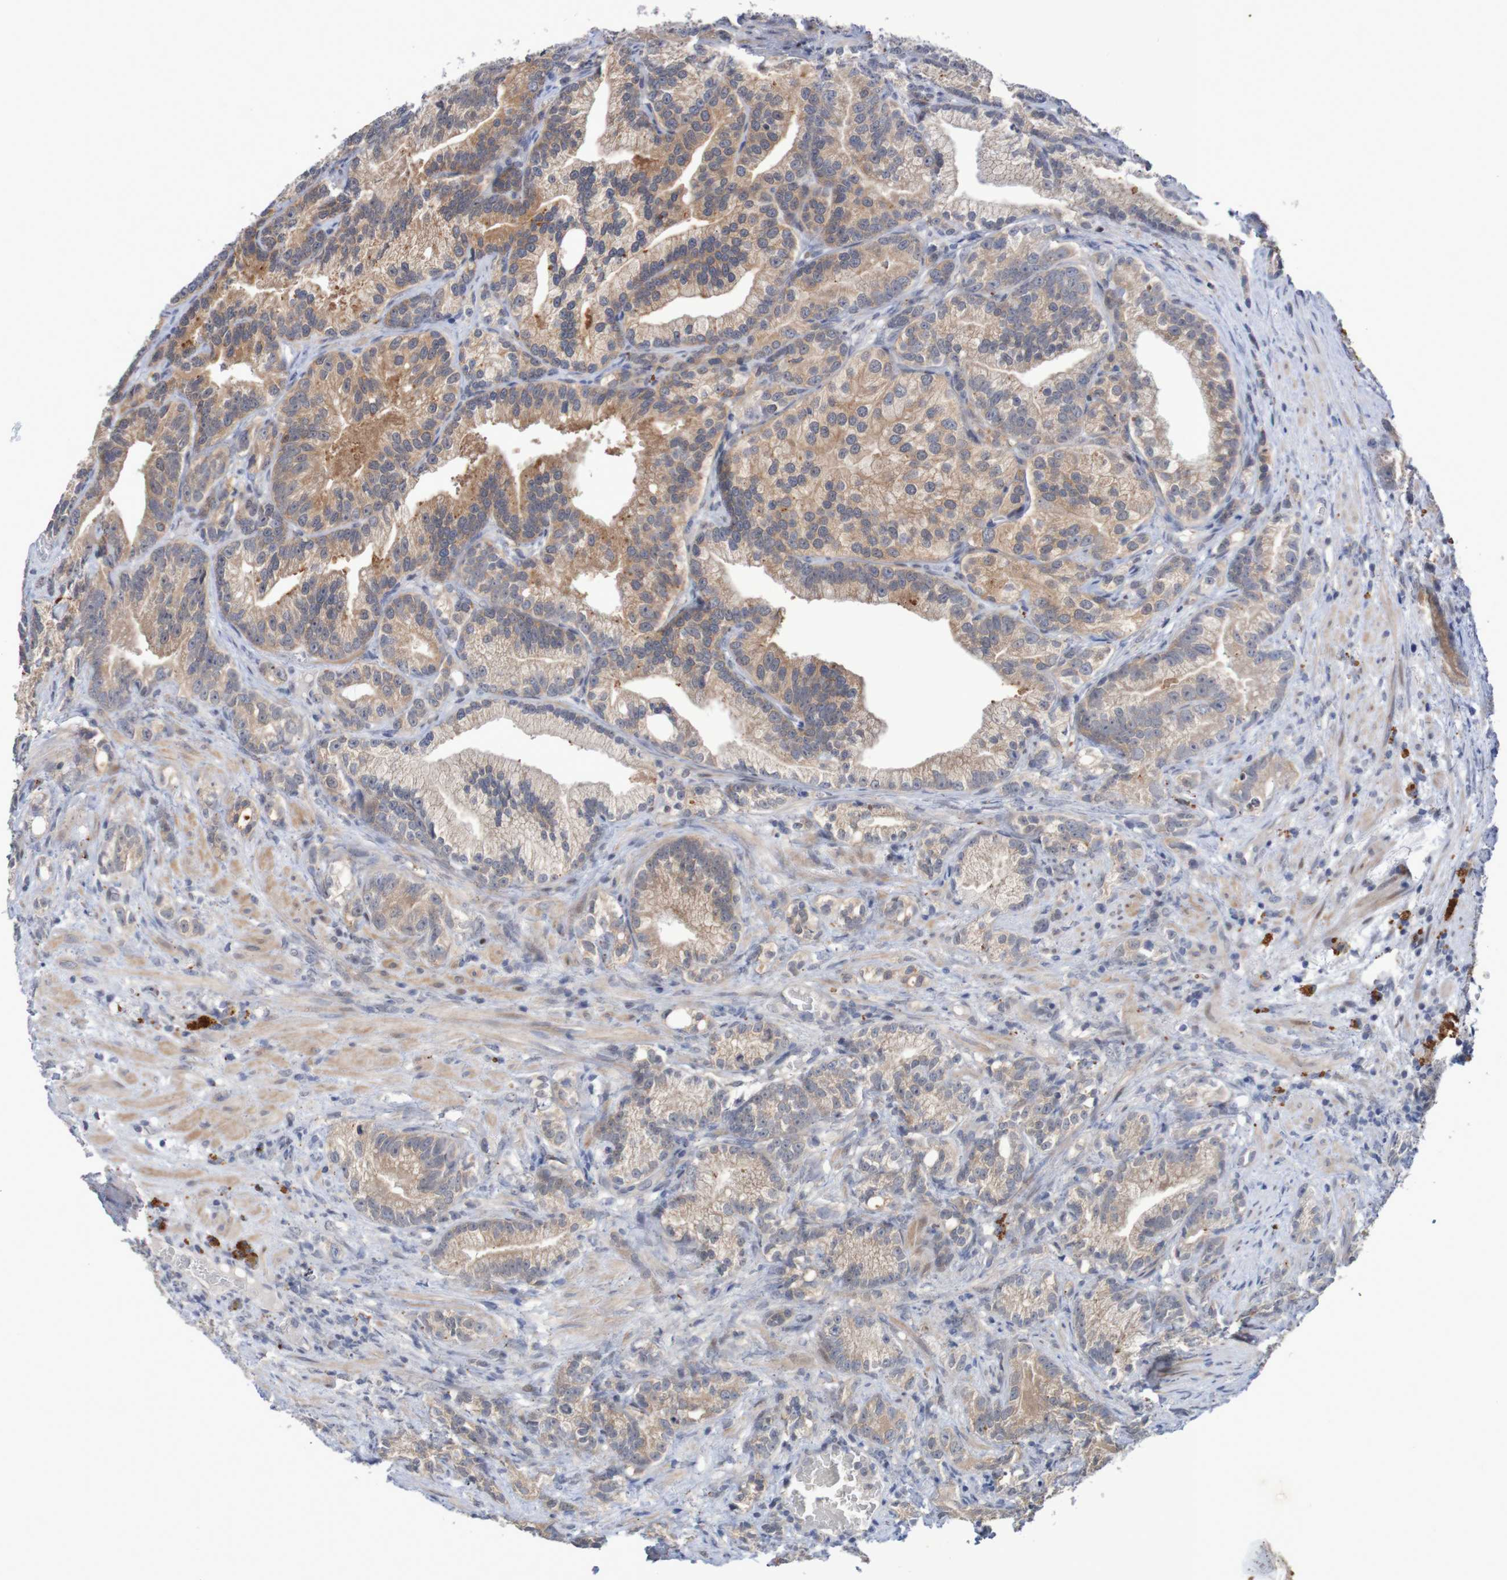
{"staining": {"intensity": "moderate", "quantity": "25%-75%", "location": "cytoplasmic/membranous"}, "tissue": "prostate cancer", "cell_type": "Tumor cells", "image_type": "cancer", "snomed": [{"axis": "morphology", "description": "Adenocarcinoma, Low grade"}, {"axis": "topography", "description": "Prostate"}], "caption": "Adenocarcinoma (low-grade) (prostate) stained with a protein marker displays moderate staining in tumor cells.", "gene": "FBP2", "patient": {"sex": "male", "age": 89}}